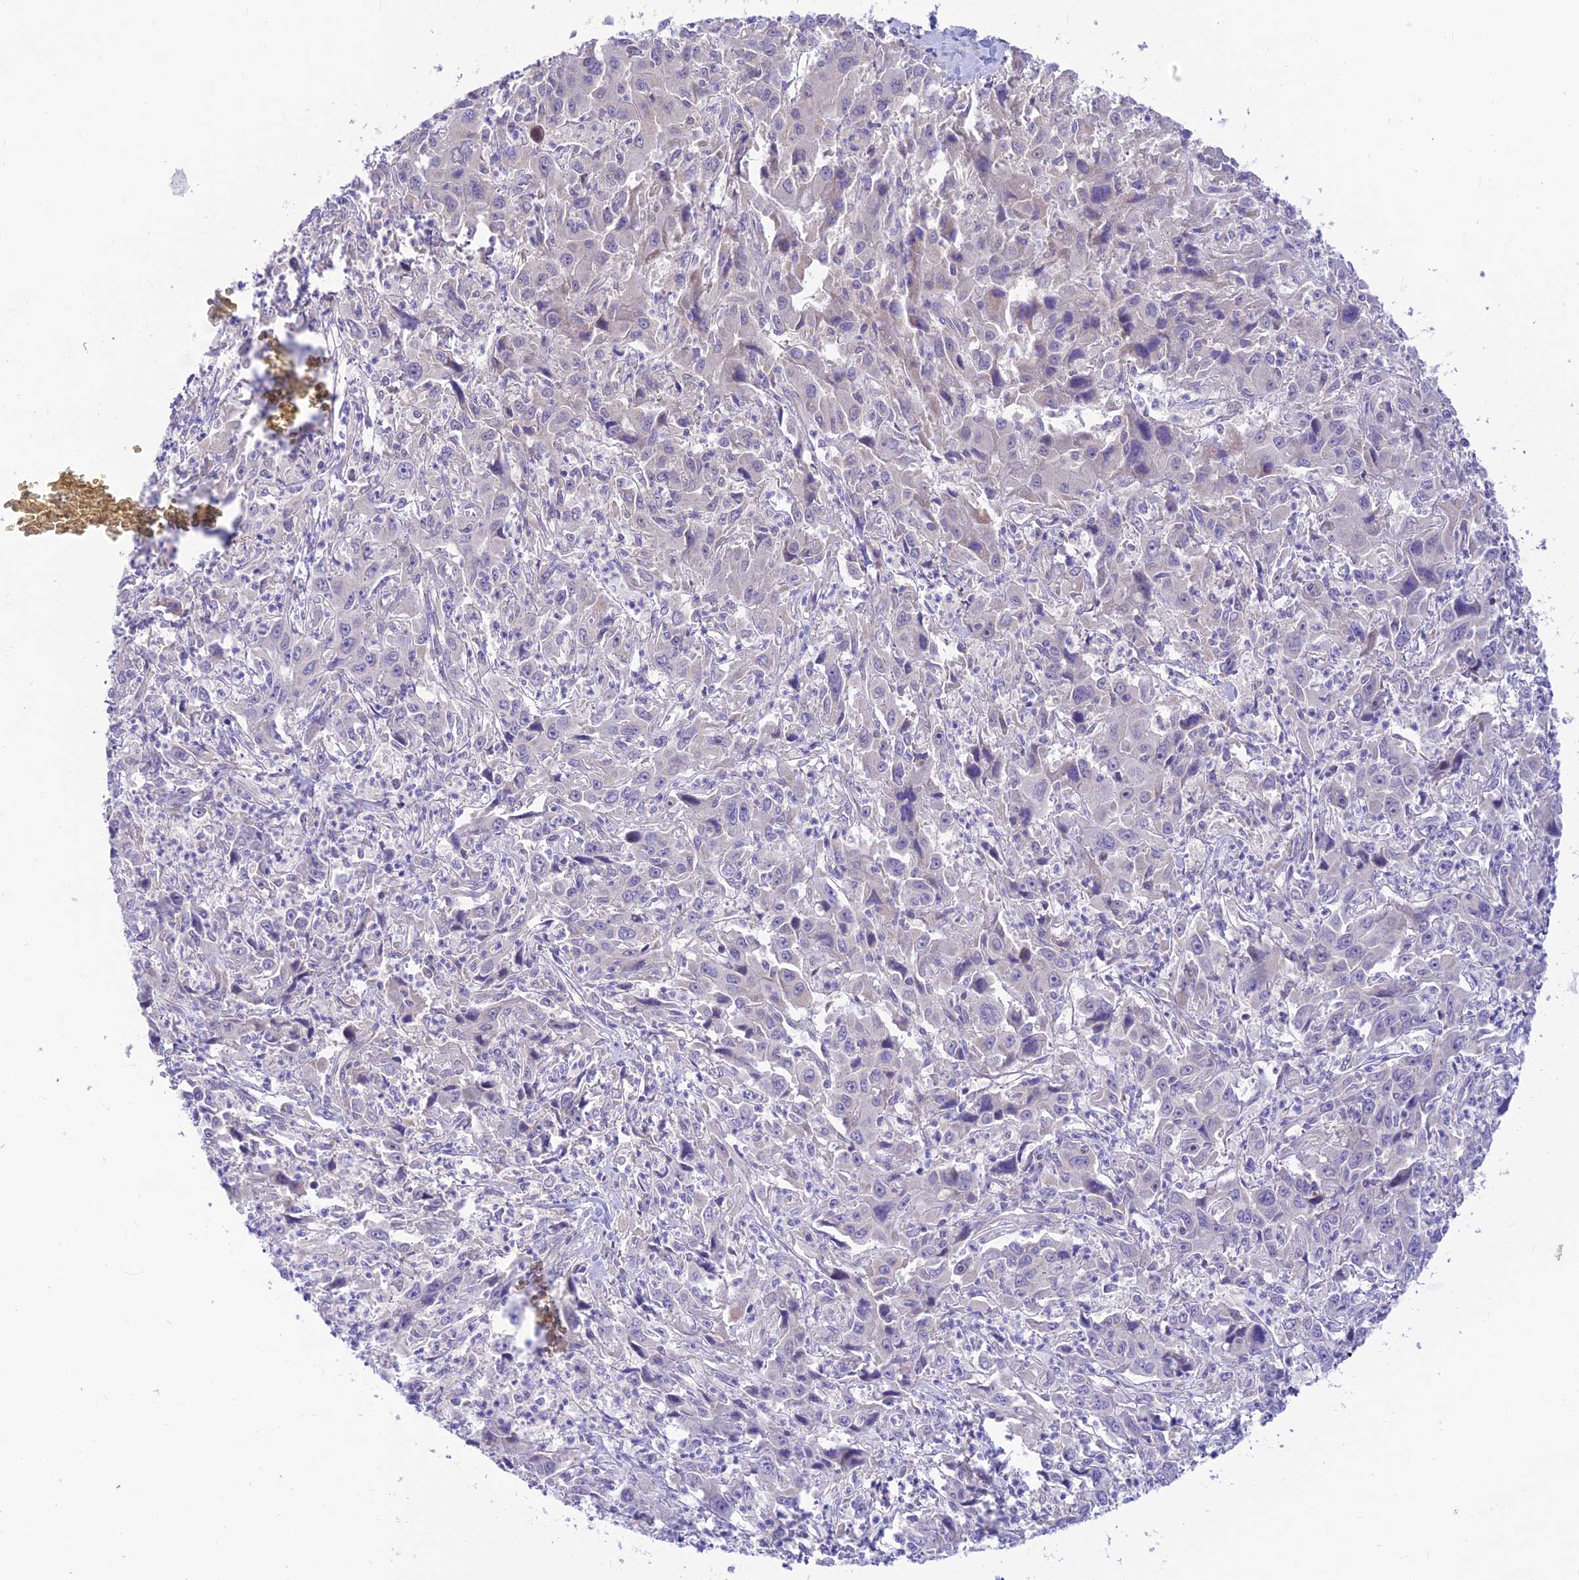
{"staining": {"intensity": "negative", "quantity": "none", "location": "none"}, "tissue": "liver cancer", "cell_type": "Tumor cells", "image_type": "cancer", "snomed": [{"axis": "morphology", "description": "Carcinoma, Hepatocellular, NOS"}, {"axis": "topography", "description": "Liver"}], "caption": "The image reveals no significant expression in tumor cells of liver cancer (hepatocellular carcinoma).", "gene": "FAM186B", "patient": {"sex": "male", "age": 63}}